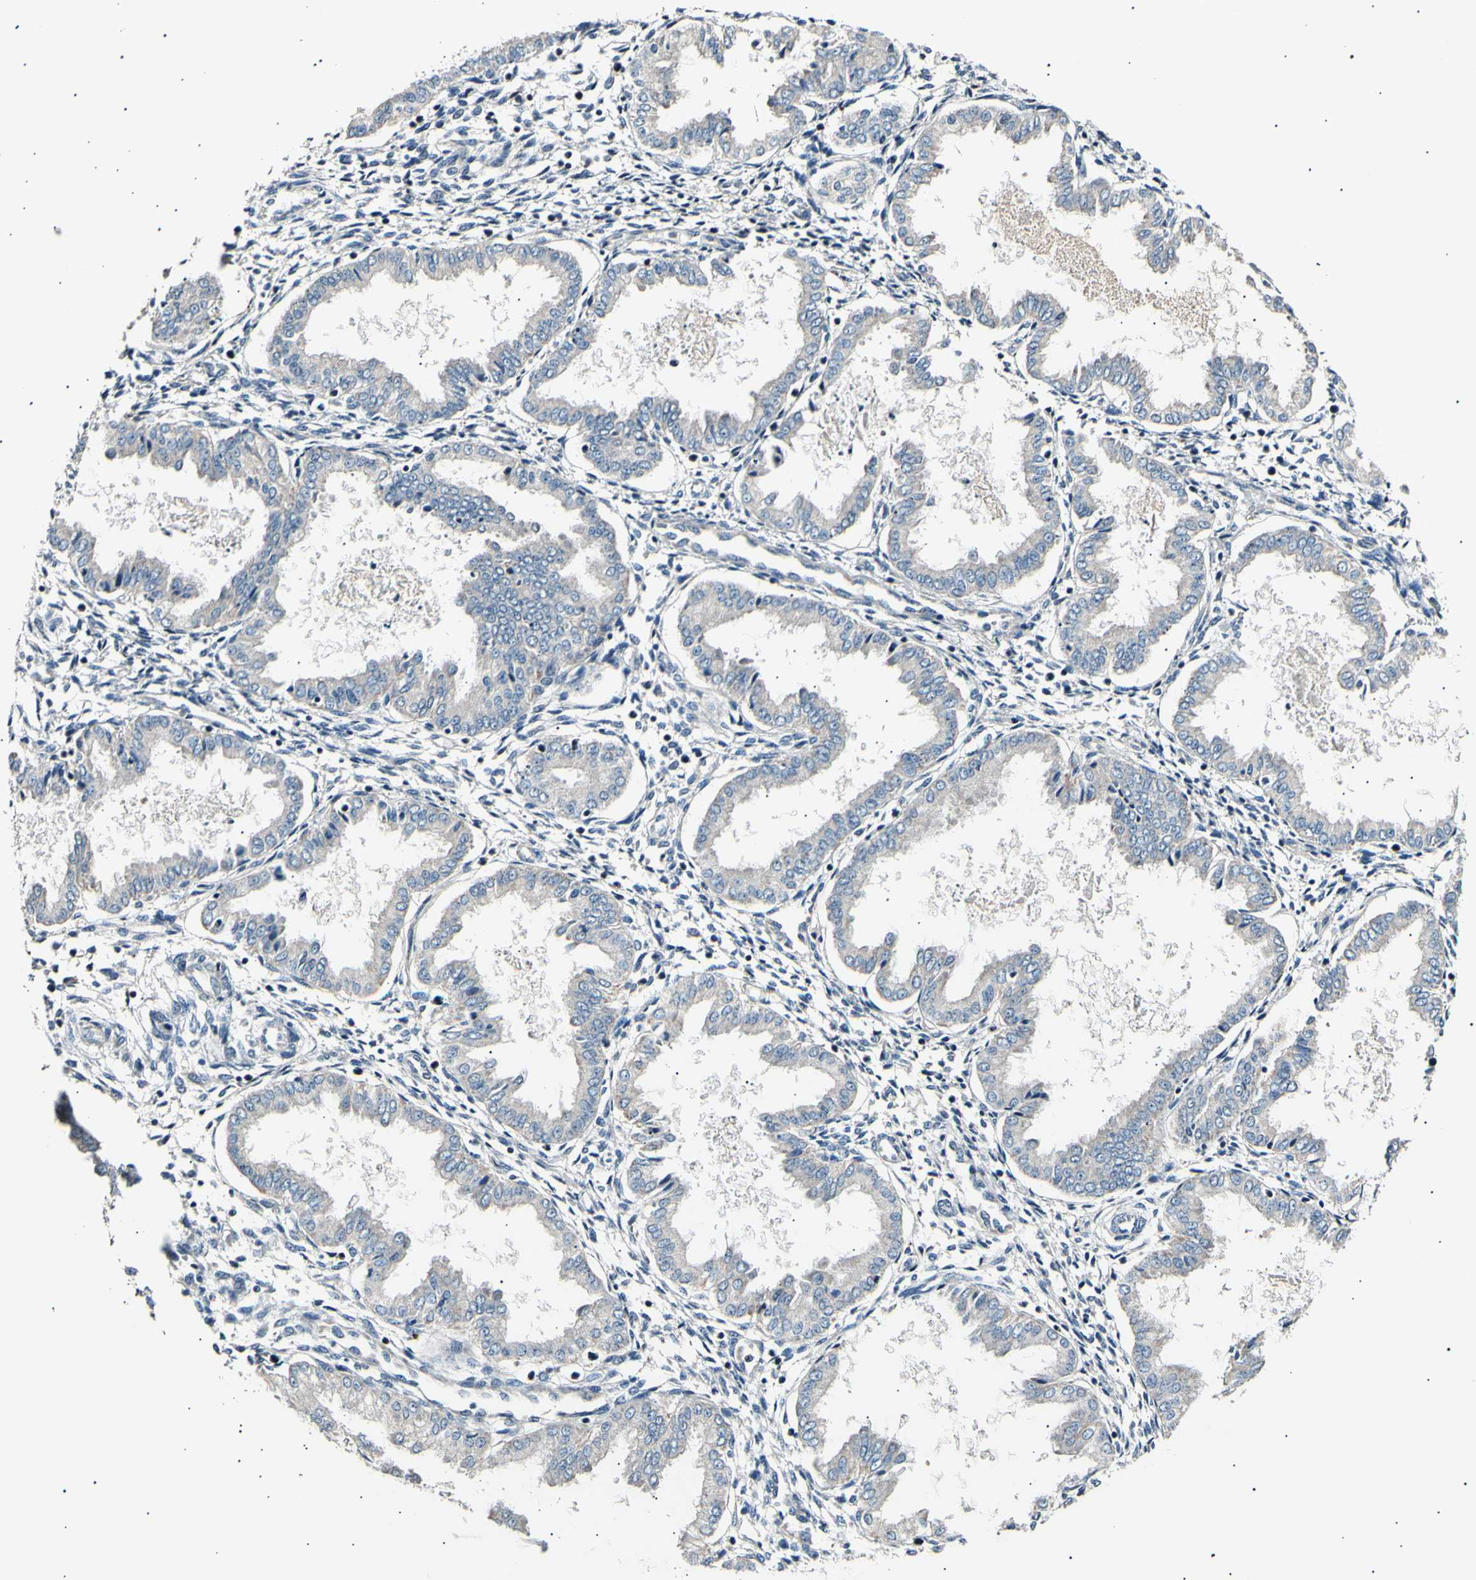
{"staining": {"intensity": "negative", "quantity": "none", "location": "none"}, "tissue": "endometrium", "cell_type": "Cells in endometrial stroma", "image_type": "normal", "snomed": [{"axis": "morphology", "description": "Normal tissue, NOS"}, {"axis": "topography", "description": "Endometrium"}], "caption": "An IHC histopathology image of normal endometrium is shown. There is no staining in cells in endometrial stroma of endometrium.", "gene": "ITGA6", "patient": {"sex": "female", "age": 33}}